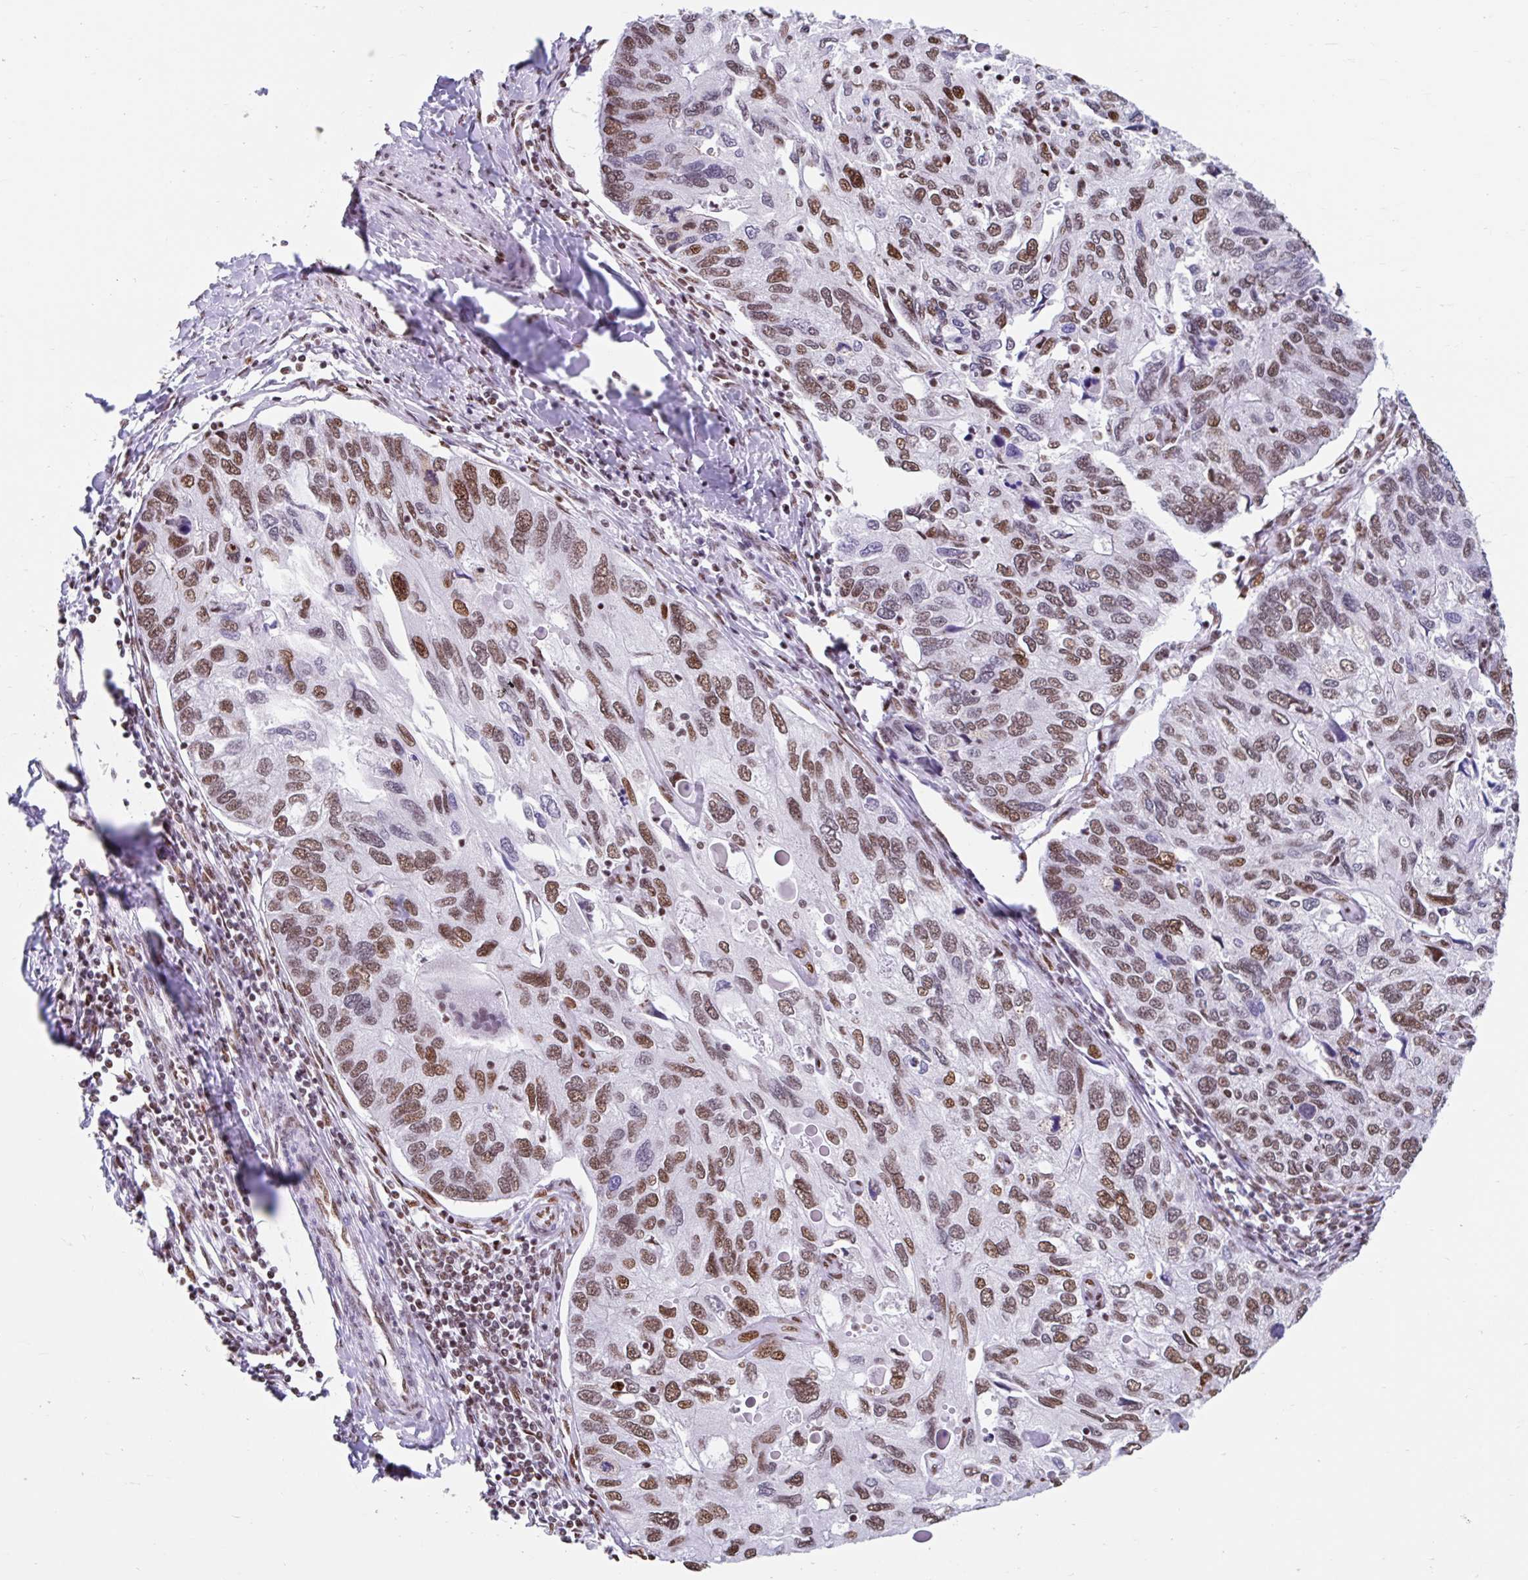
{"staining": {"intensity": "moderate", "quantity": ">75%", "location": "nuclear"}, "tissue": "endometrial cancer", "cell_type": "Tumor cells", "image_type": "cancer", "snomed": [{"axis": "morphology", "description": "Carcinoma, NOS"}, {"axis": "topography", "description": "Uterus"}], "caption": "Protein expression analysis of human endometrial cancer (carcinoma) reveals moderate nuclear positivity in approximately >75% of tumor cells.", "gene": "KHDRBS1", "patient": {"sex": "female", "age": 76}}